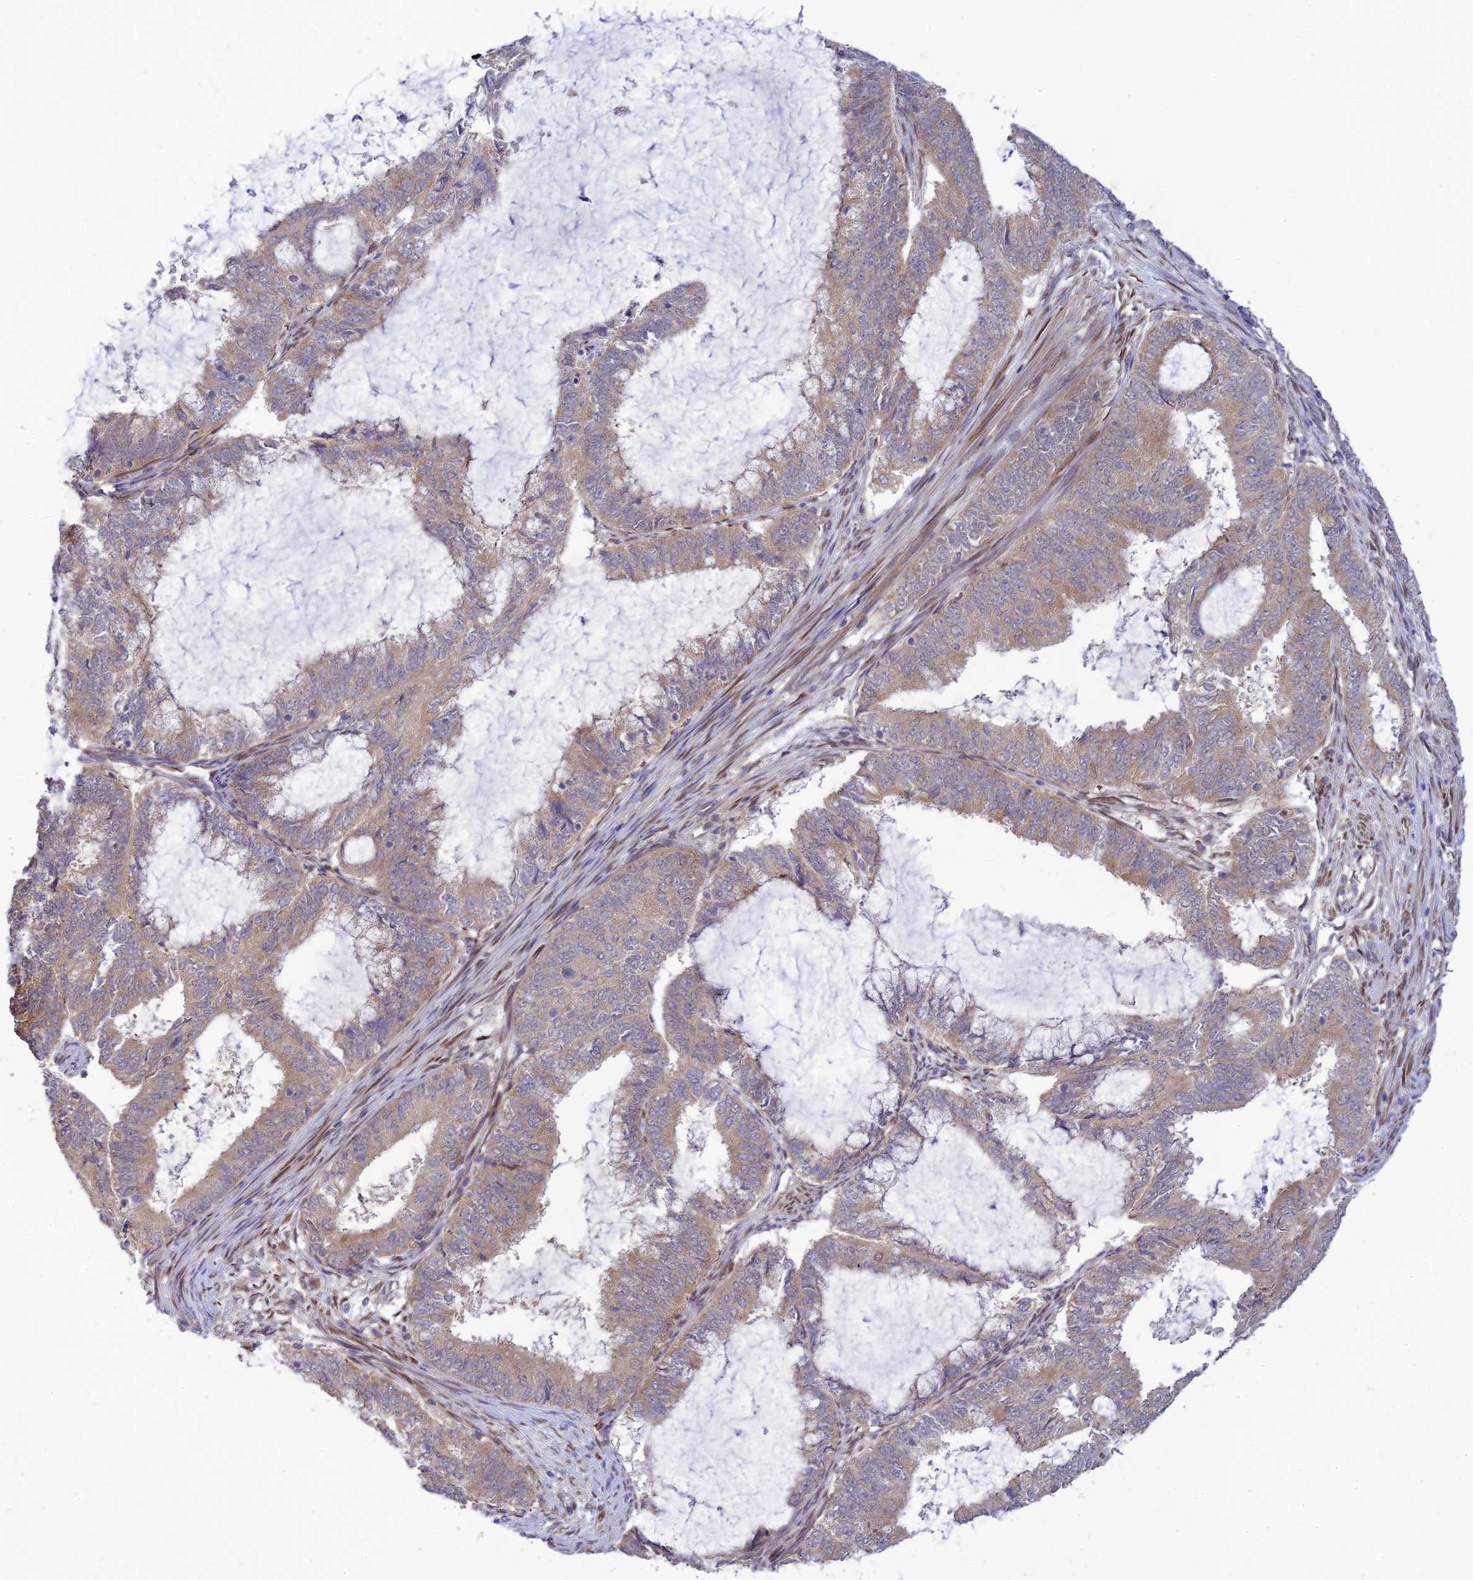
{"staining": {"intensity": "weak", "quantity": "25%-75%", "location": "cytoplasmic/membranous,nuclear"}, "tissue": "endometrial cancer", "cell_type": "Tumor cells", "image_type": "cancer", "snomed": [{"axis": "morphology", "description": "Adenocarcinoma, NOS"}, {"axis": "topography", "description": "Endometrium"}], "caption": "Endometrial adenocarcinoma stained with a brown dye reveals weak cytoplasmic/membranous and nuclear positive expression in about 25%-75% of tumor cells.", "gene": "SKIC8", "patient": {"sex": "female", "age": 51}}